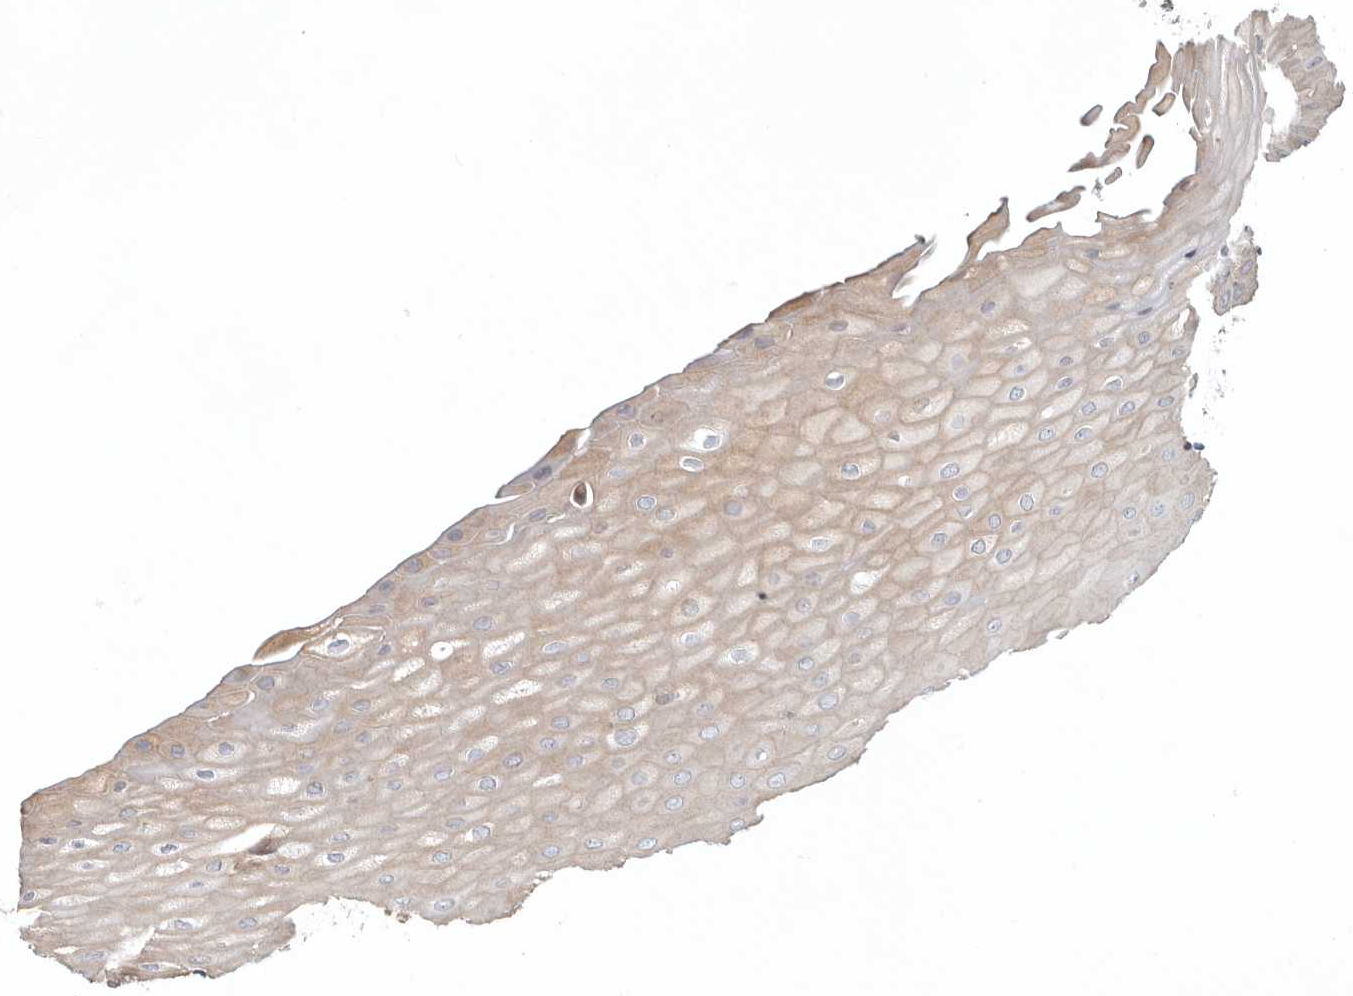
{"staining": {"intensity": "moderate", "quantity": "<25%", "location": "cytoplasmic/membranous"}, "tissue": "cervix", "cell_type": "Glandular cells", "image_type": "normal", "snomed": [{"axis": "morphology", "description": "Normal tissue, NOS"}, {"axis": "topography", "description": "Cervix"}], "caption": "A low amount of moderate cytoplasmic/membranous expression is identified in about <25% of glandular cells in benign cervix. The staining was performed using DAB, with brown indicating positive protein expression. Nuclei are stained blue with hematoxylin.", "gene": "LONRF1", "patient": {"sex": "female", "age": 55}}